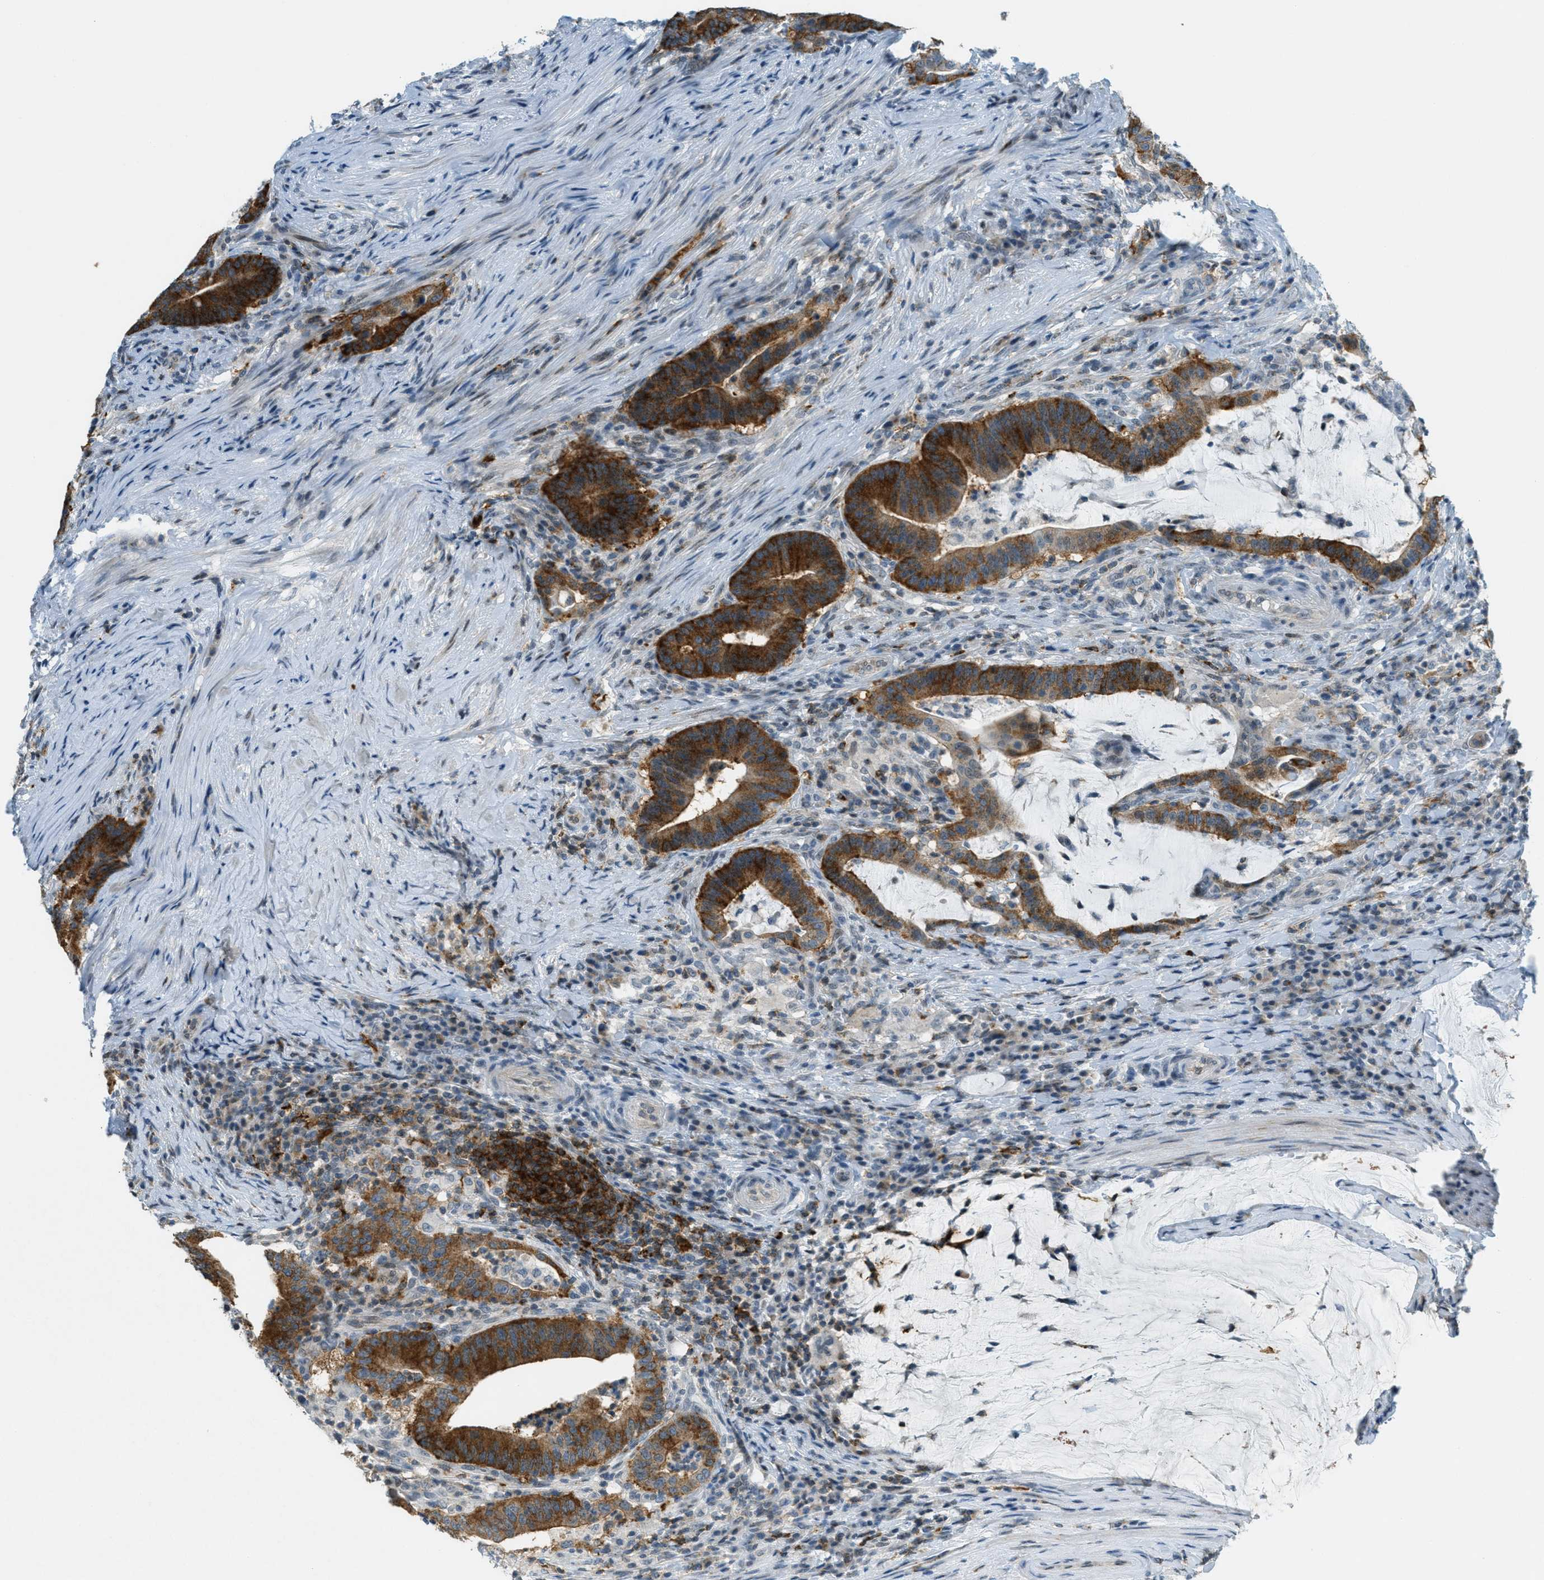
{"staining": {"intensity": "strong", "quantity": ">75%", "location": "cytoplasmic/membranous"}, "tissue": "colorectal cancer", "cell_type": "Tumor cells", "image_type": "cancer", "snomed": [{"axis": "morphology", "description": "Normal tissue, NOS"}, {"axis": "morphology", "description": "Adenocarcinoma, NOS"}, {"axis": "topography", "description": "Colon"}], "caption": "An image of colorectal cancer stained for a protein demonstrates strong cytoplasmic/membranous brown staining in tumor cells. (IHC, brightfield microscopy, high magnification).", "gene": "FYN", "patient": {"sex": "female", "age": 66}}